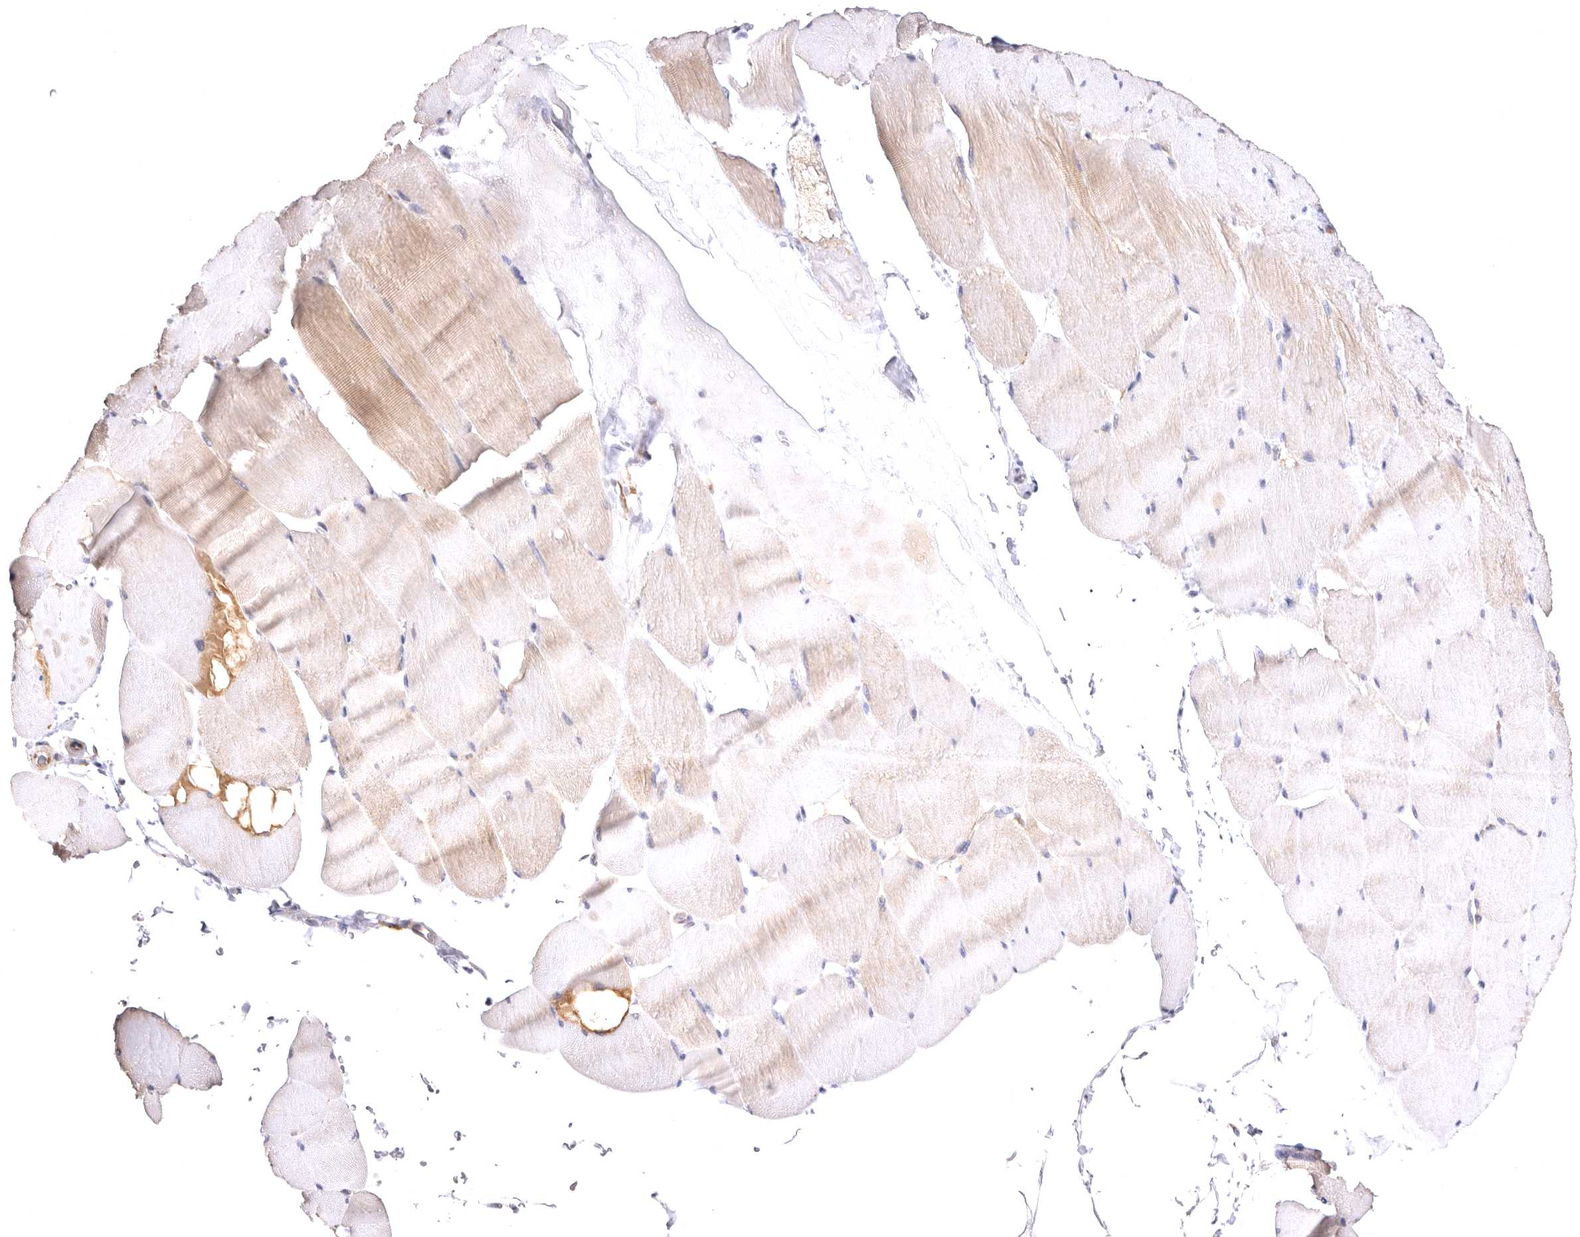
{"staining": {"intensity": "weak", "quantity": "25%-75%", "location": "cytoplasmic/membranous"}, "tissue": "skeletal muscle", "cell_type": "Myocytes", "image_type": "normal", "snomed": [{"axis": "morphology", "description": "Normal tissue, NOS"}, {"axis": "topography", "description": "Skeletal muscle"}], "caption": "Immunohistochemistry of unremarkable human skeletal muscle demonstrates low levels of weak cytoplasmic/membranous expression in about 25%-75% of myocytes. The staining was performed using DAB (3,3'-diaminobenzidine), with brown indicating positive protein expression. Nuclei are stained blue with hematoxylin.", "gene": "VPS45", "patient": {"sex": "male", "age": 62}}